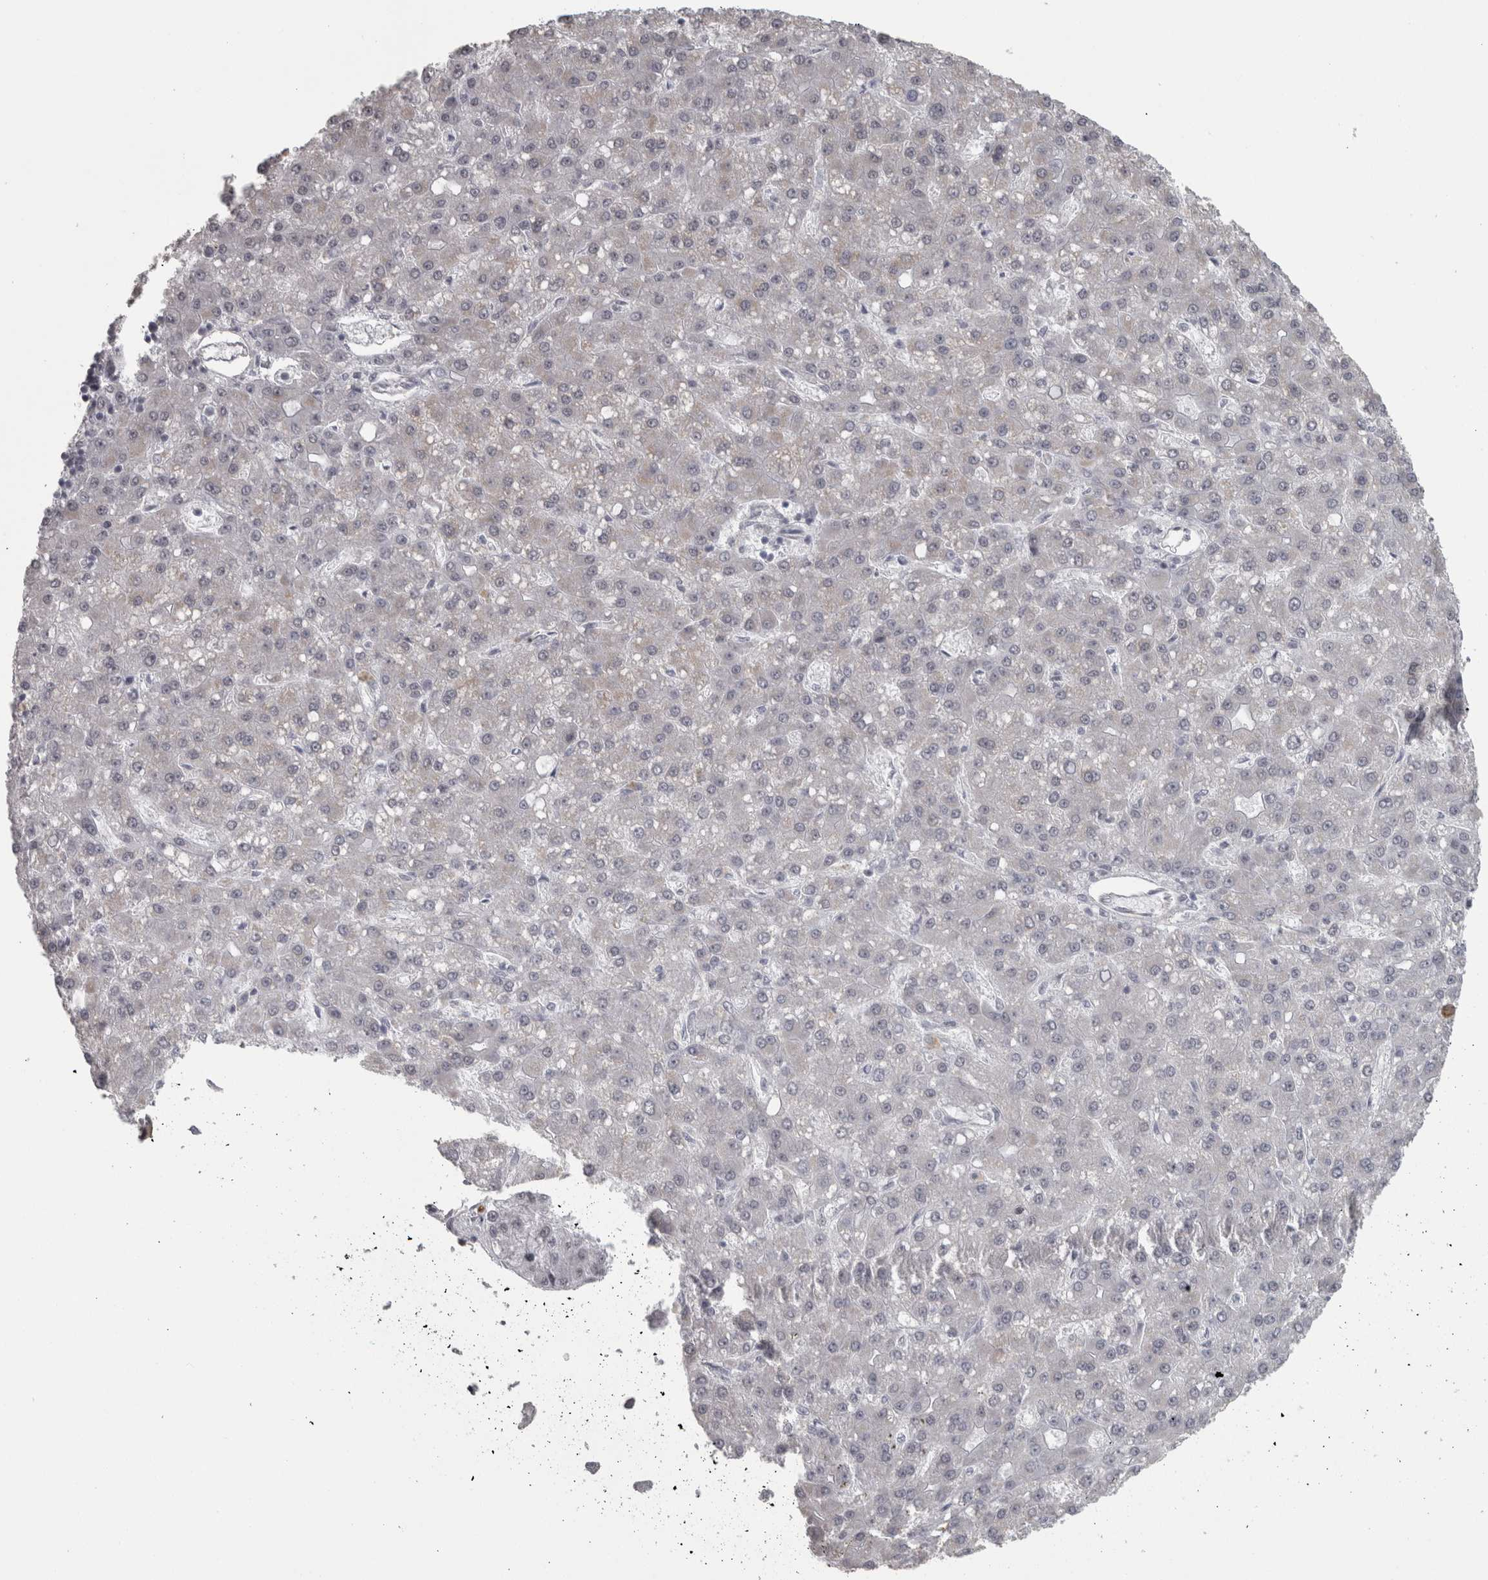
{"staining": {"intensity": "negative", "quantity": "none", "location": "none"}, "tissue": "liver cancer", "cell_type": "Tumor cells", "image_type": "cancer", "snomed": [{"axis": "morphology", "description": "Carcinoma, Hepatocellular, NOS"}, {"axis": "topography", "description": "Liver"}], "caption": "High magnification brightfield microscopy of liver hepatocellular carcinoma stained with DAB (3,3'-diaminobenzidine) (brown) and counterstained with hematoxylin (blue): tumor cells show no significant staining.", "gene": "PPP1R12B", "patient": {"sex": "male", "age": 67}}